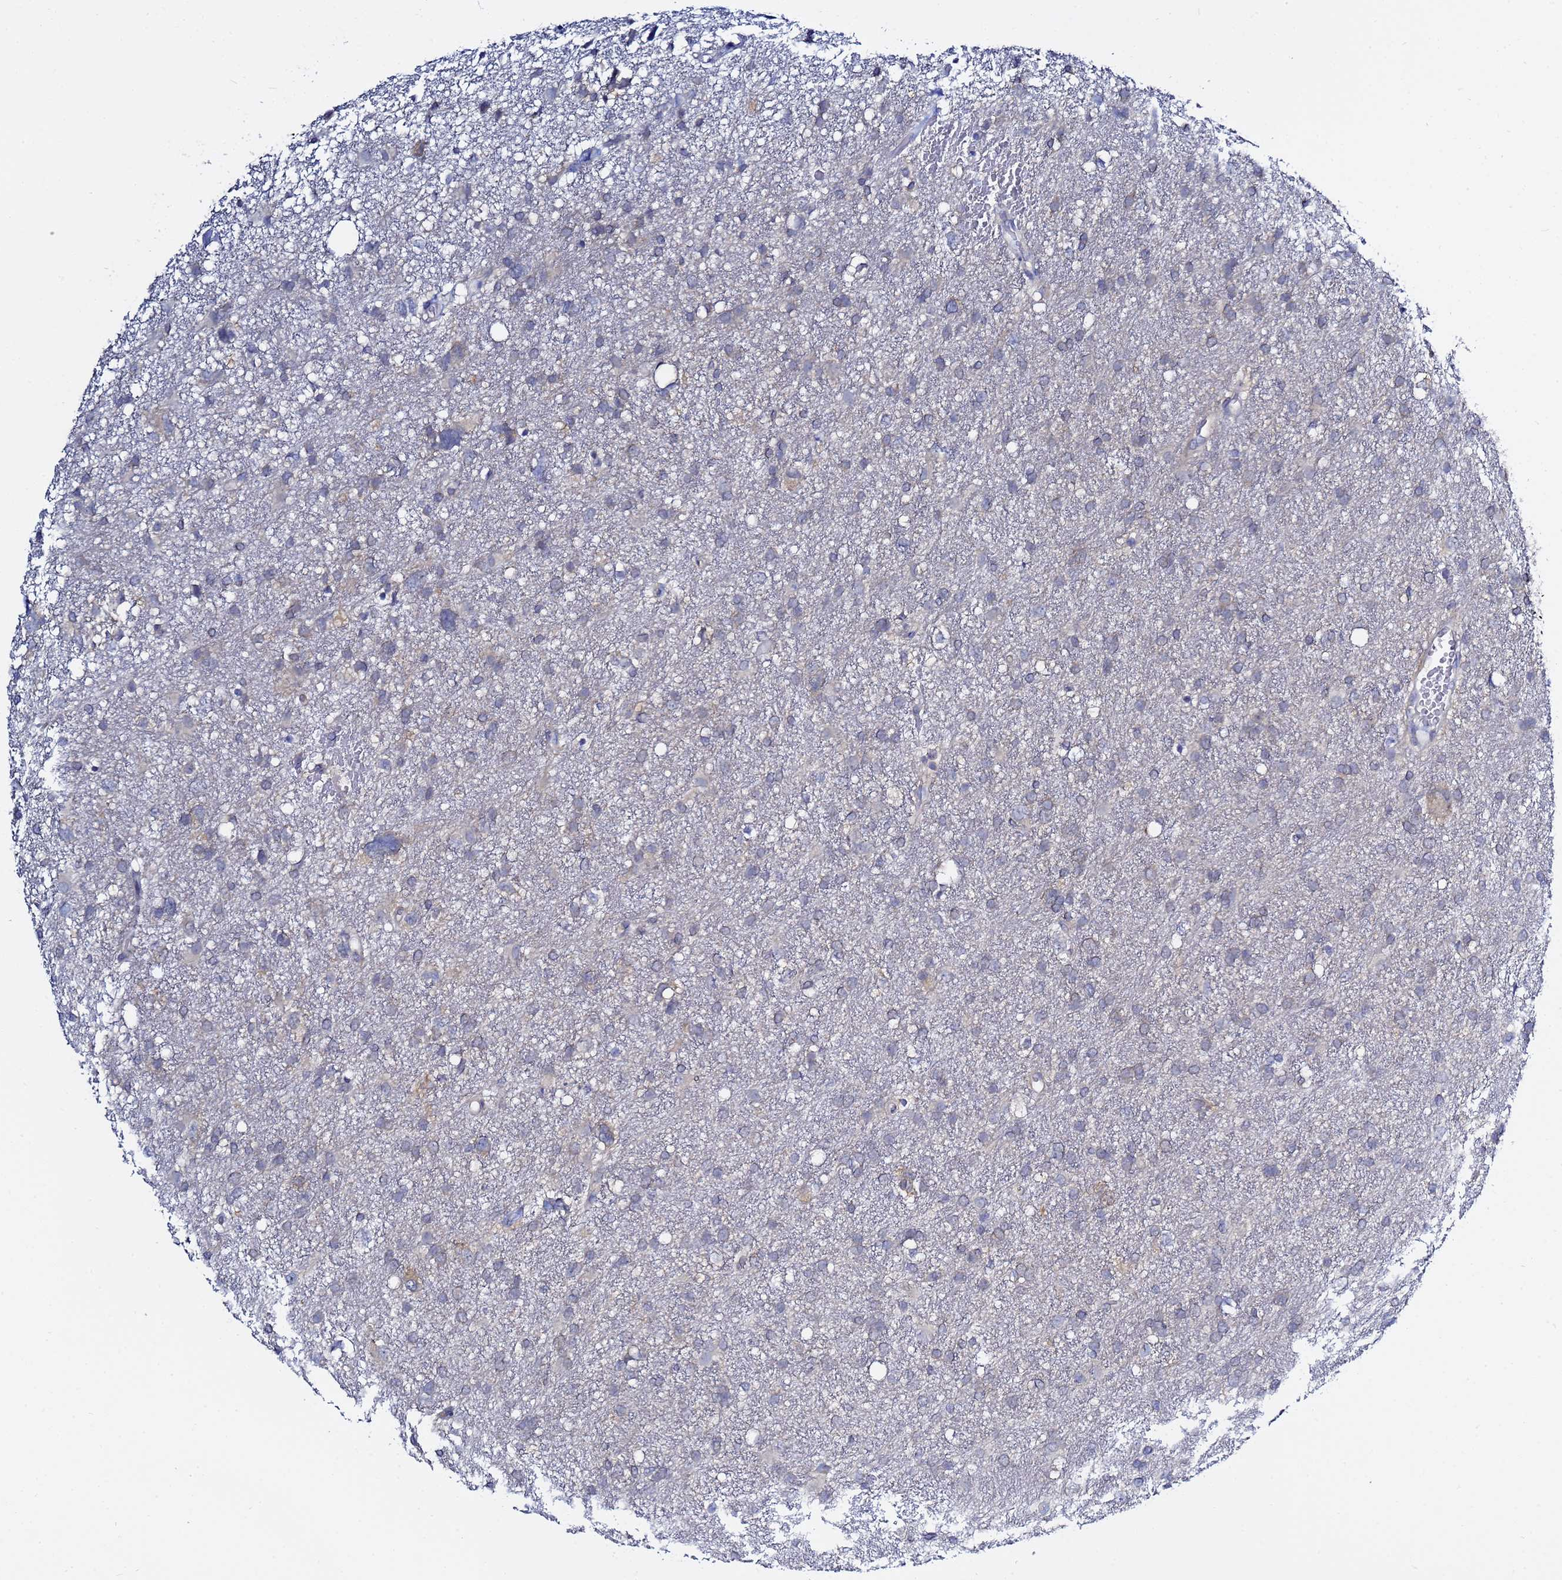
{"staining": {"intensity": "negative", "quantity": "none", "location": "none"}, "tissue": "glioma", "cell_type": "Tumor cells", "image_type": "cancer", "snomed": [{"axis": "morphology", "description": "Glioma, malignant, High grade"}, {"axis": "topography", "description": "Brain"}], "caption": "A histopathology image of malignant glioma (high-grade) stained for a protein shows no brown staining in tumor cells. (Brightfield microscopy of DAB (3,3'-diaminobenzidine) immunohistochemistry (IHC) at high magnification).", "gene": "LENG1", "patient": {"sex": "male", "age": 61}}